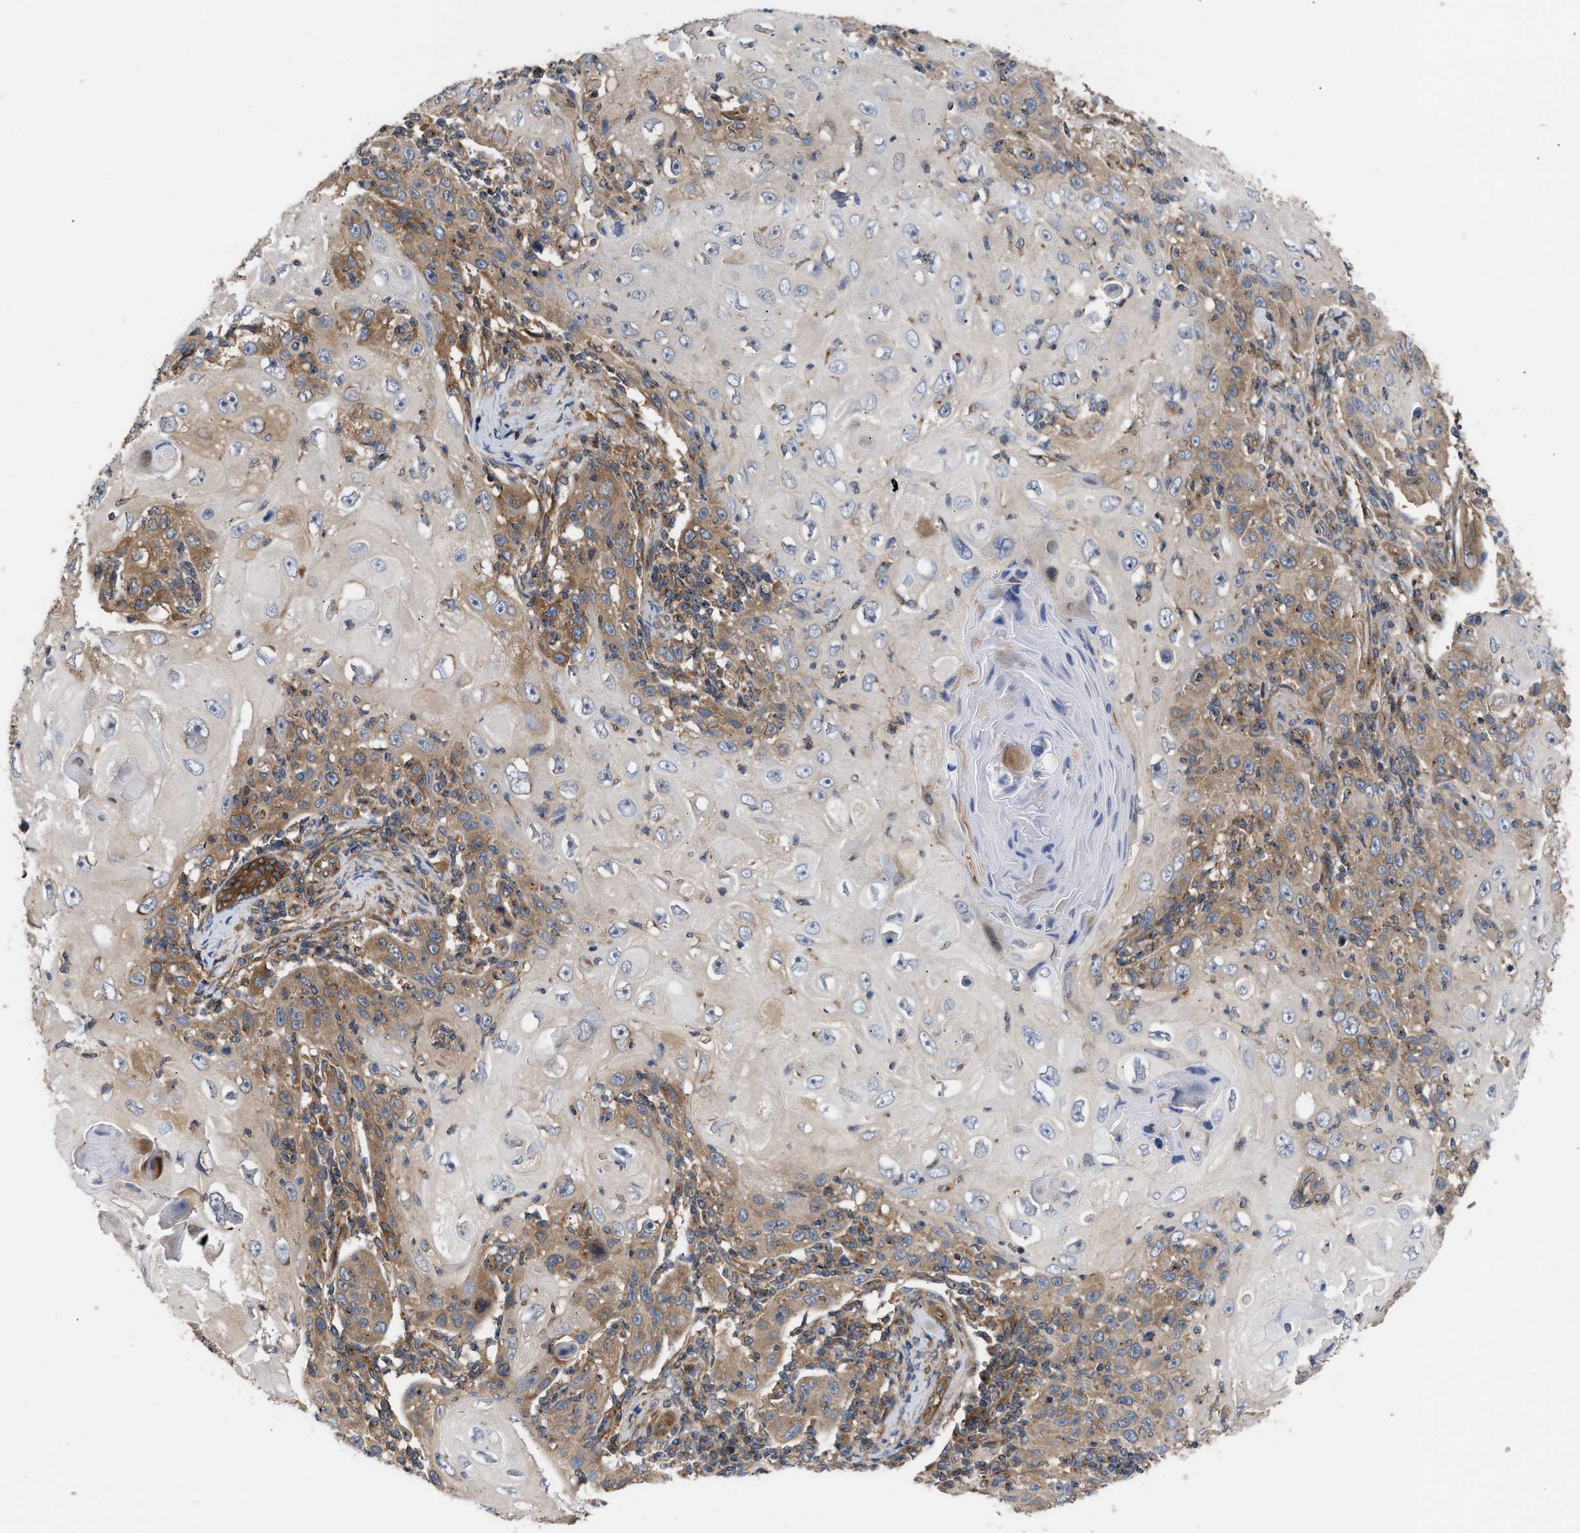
{"staining": {"intensity": "moderate", "quantity": "25%-75%", "location": "cytoplasmic/membranous"}, "tissue": "skin cancer", "cell_type": "Tumor cells", "image_type": "cancer", "snomed": [{"axis": "morphology", "description": "Squamous cell carcinoma, NOS"}, {"axis": "topography", "description": "Skin"}], "caption": "The micrograph displays staining of skin cancer, revealing moderate cytoplasmic/membranous protein expression (brown color) within tumor cells.", "gene": "LAPTM4B", "patient": {"sex": "female", "age": 88}}